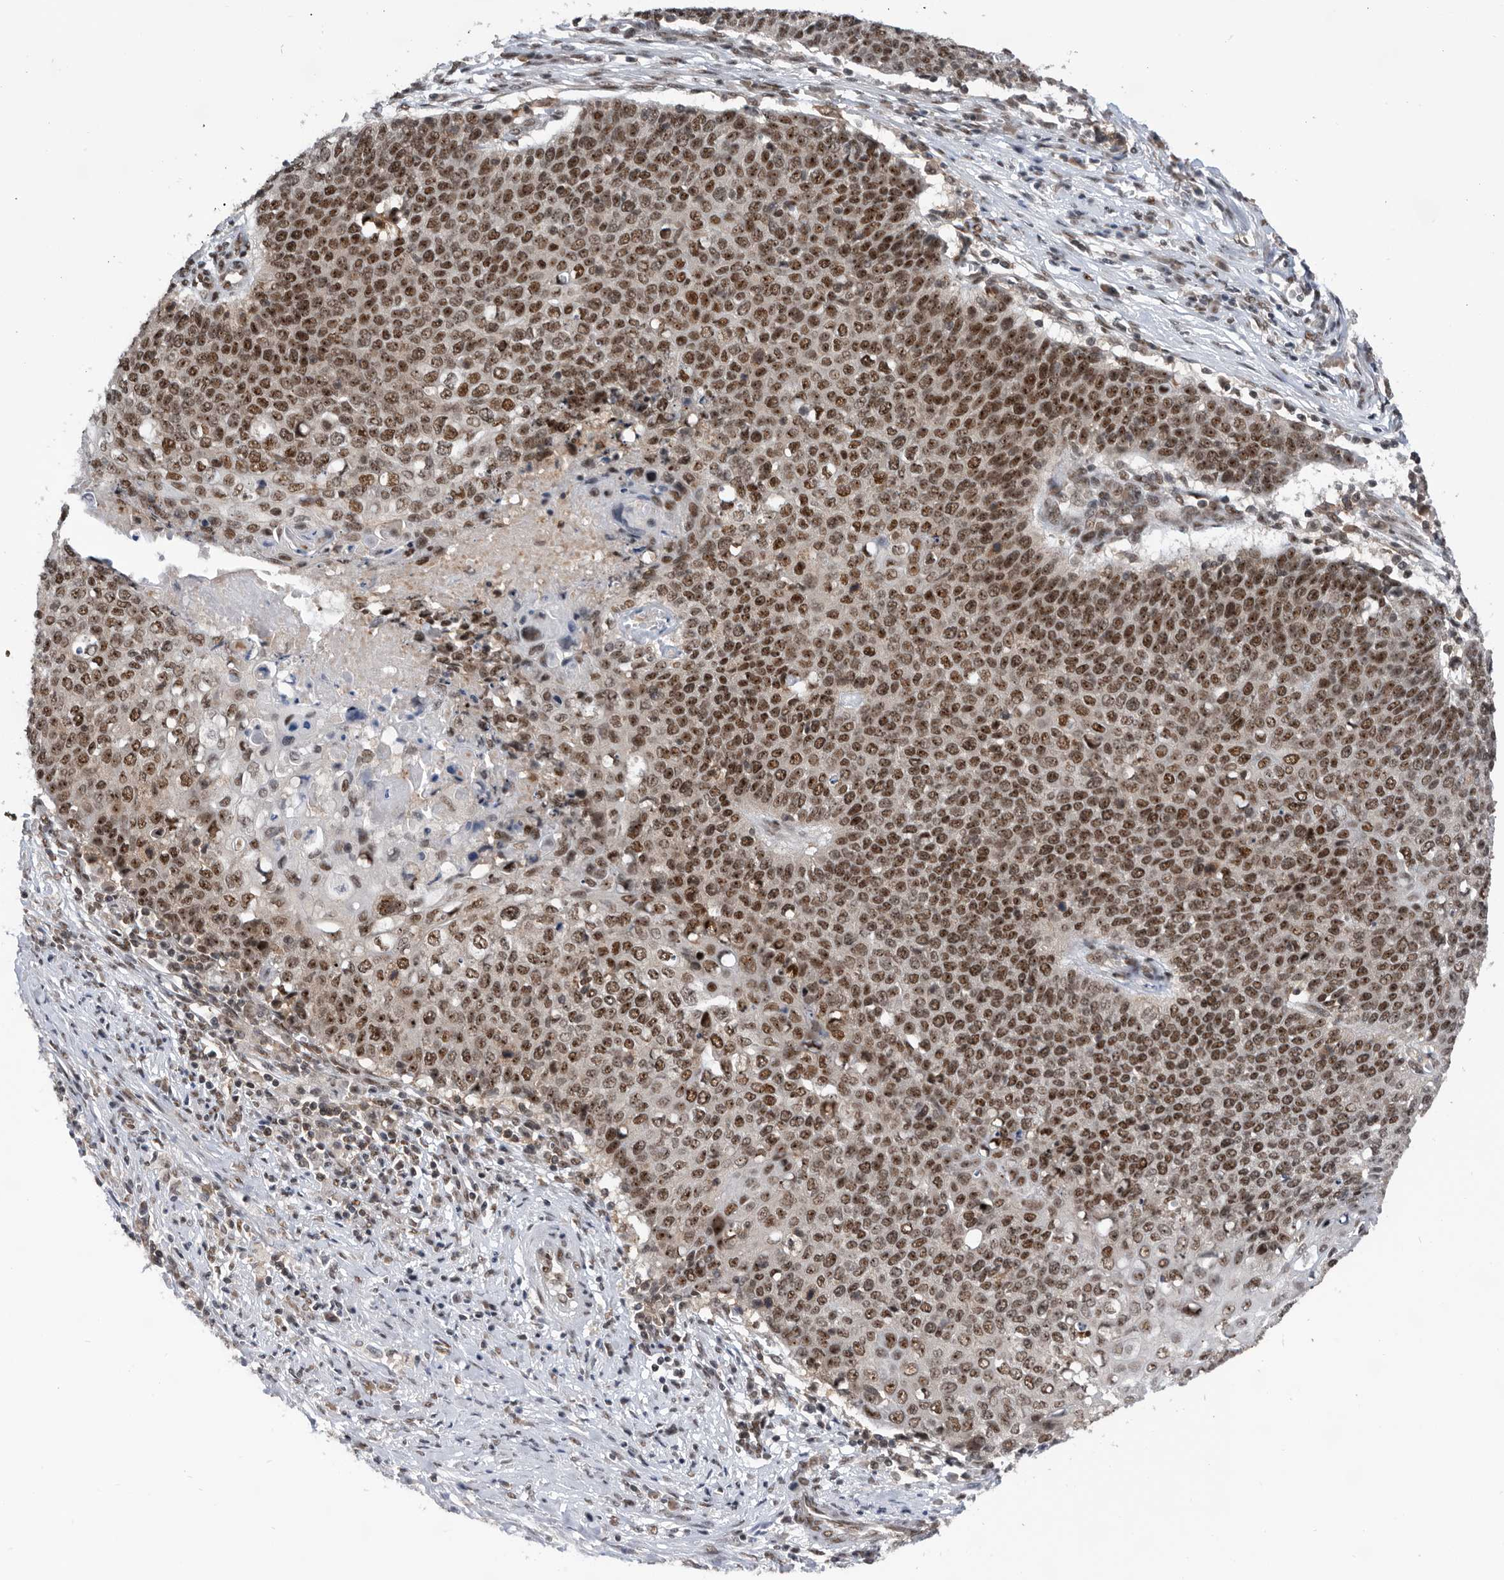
{"staining": {"intensity": "strong", "quantity": ">75%", "location": "nuclear"}, "tissue": "cervical cancer", "cell_type": "Tumor cells", "image_type": "cancer", "snomed": [{"axis": "morphology", "description": "Squamous cell carcinoma, NOS"}, {"axis": "topography", "description": "Cervix"}], "caption": "Squamous cell carcinoma (cervical) stained for a protein exhibits strong nuclear positivity in tumor cells. (Brightfield microscopy of DAB IHC at high magnification).", "gene": "ZNF260", "patient": {"sex": "female", "age": 39}}